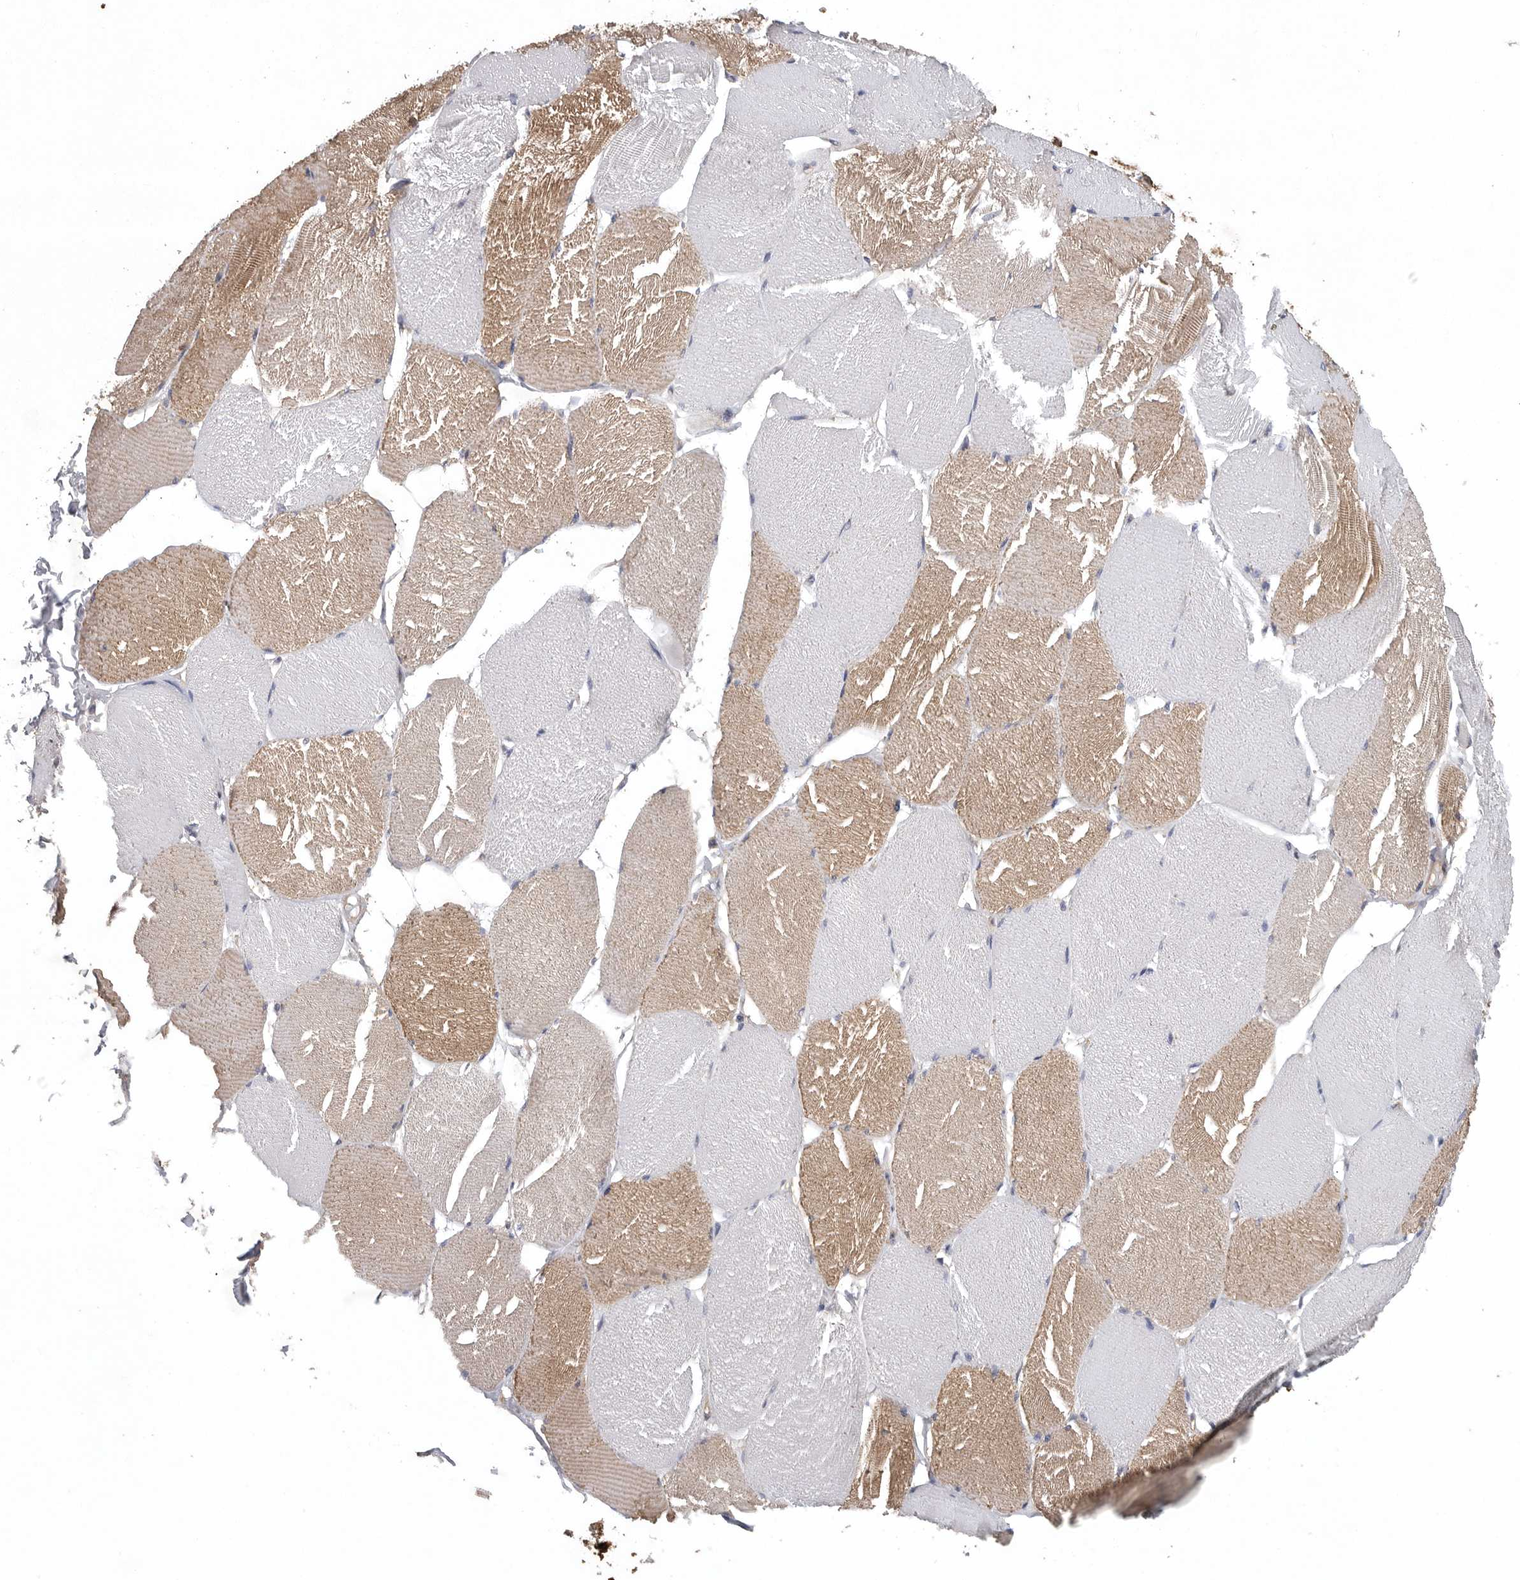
{"staining": {"intensity": "weak", "quantity": "25%-75%", "location": "cytoplasmic/membranous"}, "tissue": "skeletal muscle", "cell_type": "Myocytes", "image_type": "normal", "snomed": [{"axis": "morphology", "description": "Normal tissue, NOS"}, {"axis": "topography", "description": "Skin"}, {"axis": "topography", "description": "Skeletal muscle"}], "caption": "Immunohistochemistry (IHC) of unremarkable human skeletal muscle displays low levels of weak cytoplasmic/membranous positivity in approximately 25%-75% of myocytes. The staining was performed using DAB, with brown indicating positive protein expression. Nuclei are stained blue with hematoxylin.", "gene": "OXR1", "patient": {"sex": "male", "age": 83}}